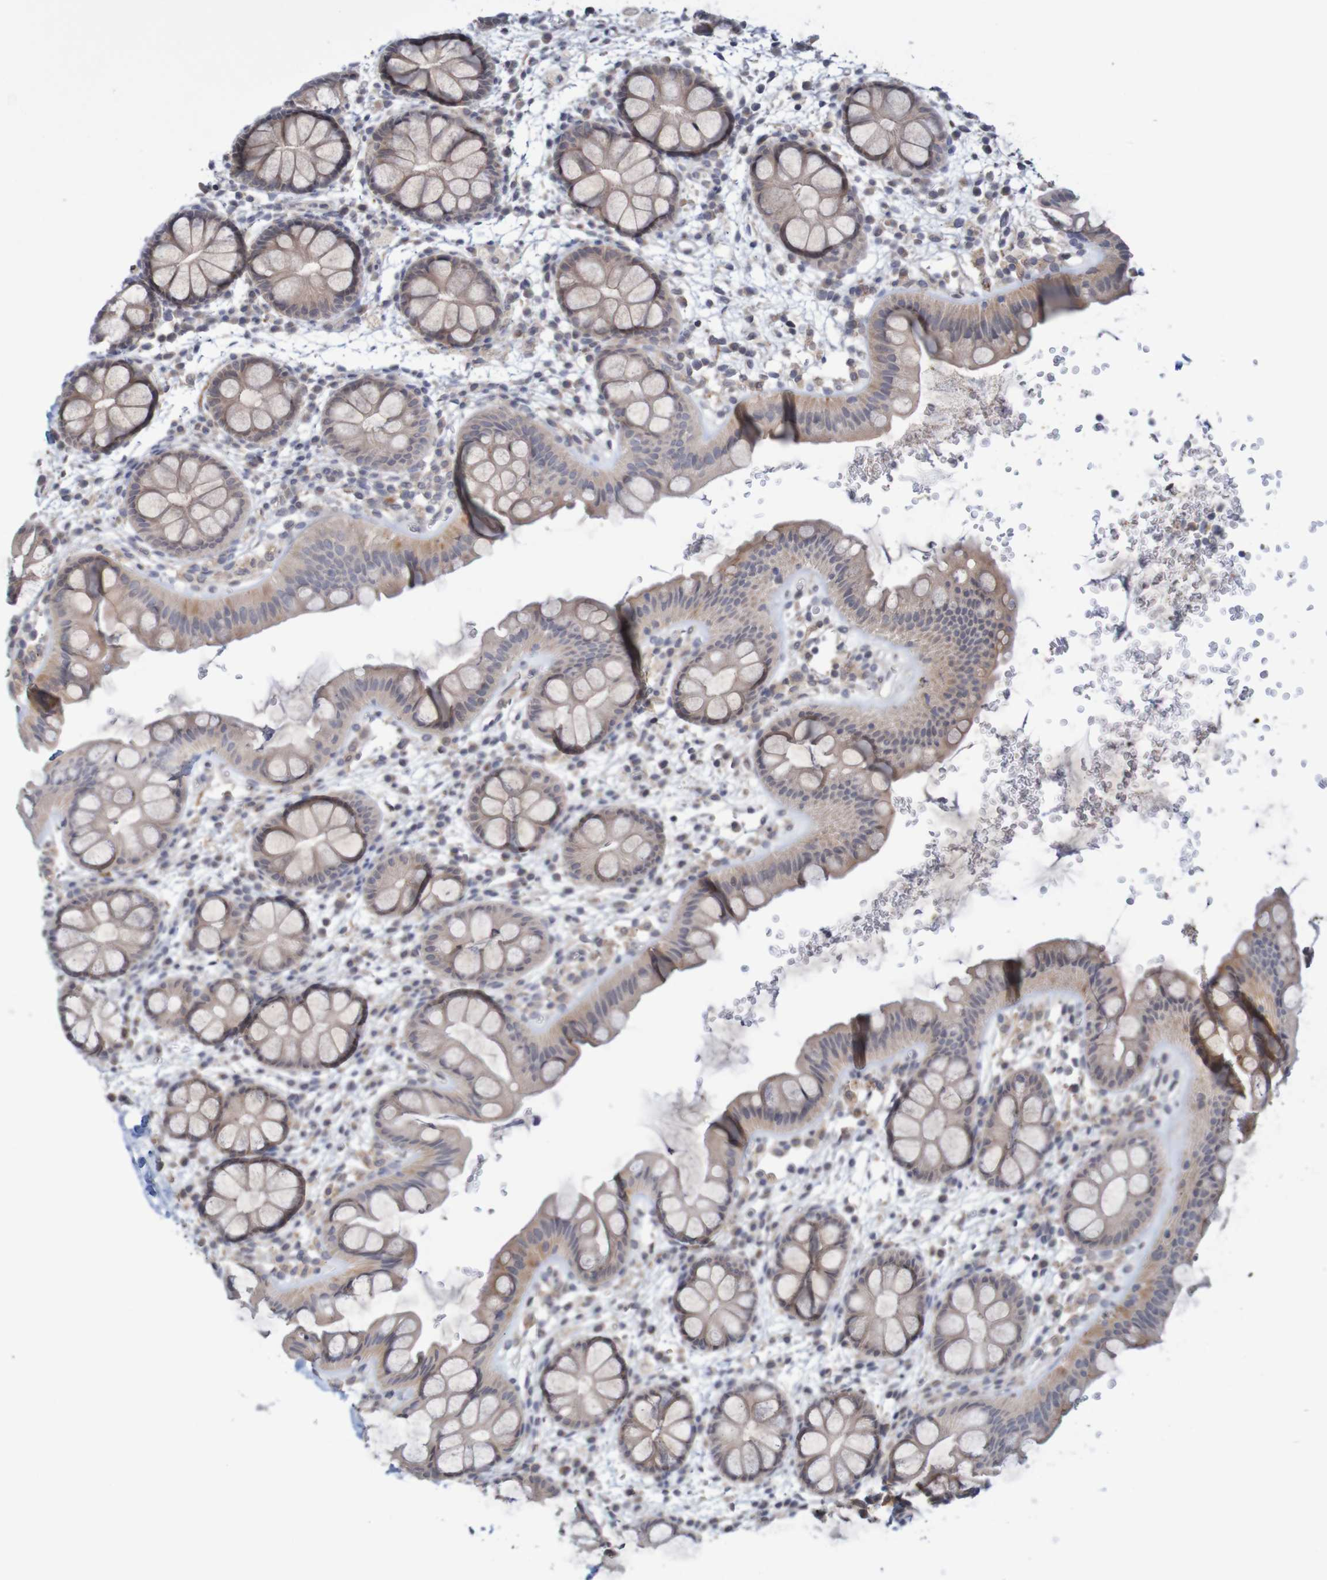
{"staining": {"intensity": "moderate", "quantity": "25%-75%", "location": "cytoplasmic/membranous"}, "tissue": "rectum", "cell_type": "Glandular cells", "image_type": "normal", "snomed": [{"axis": "morphology", "description": "Normal tissue, NOS"}, {"axis": "topography", "description": "Rectum"}], "caption": "The micrograph displays staining of unremarkable rectum, revealing moderate cytoplasmic/membranous protein positivity (brown color) within glandular cells.", "gene": "ANKK1", "patient": {"sex": "female", "age": 24}}